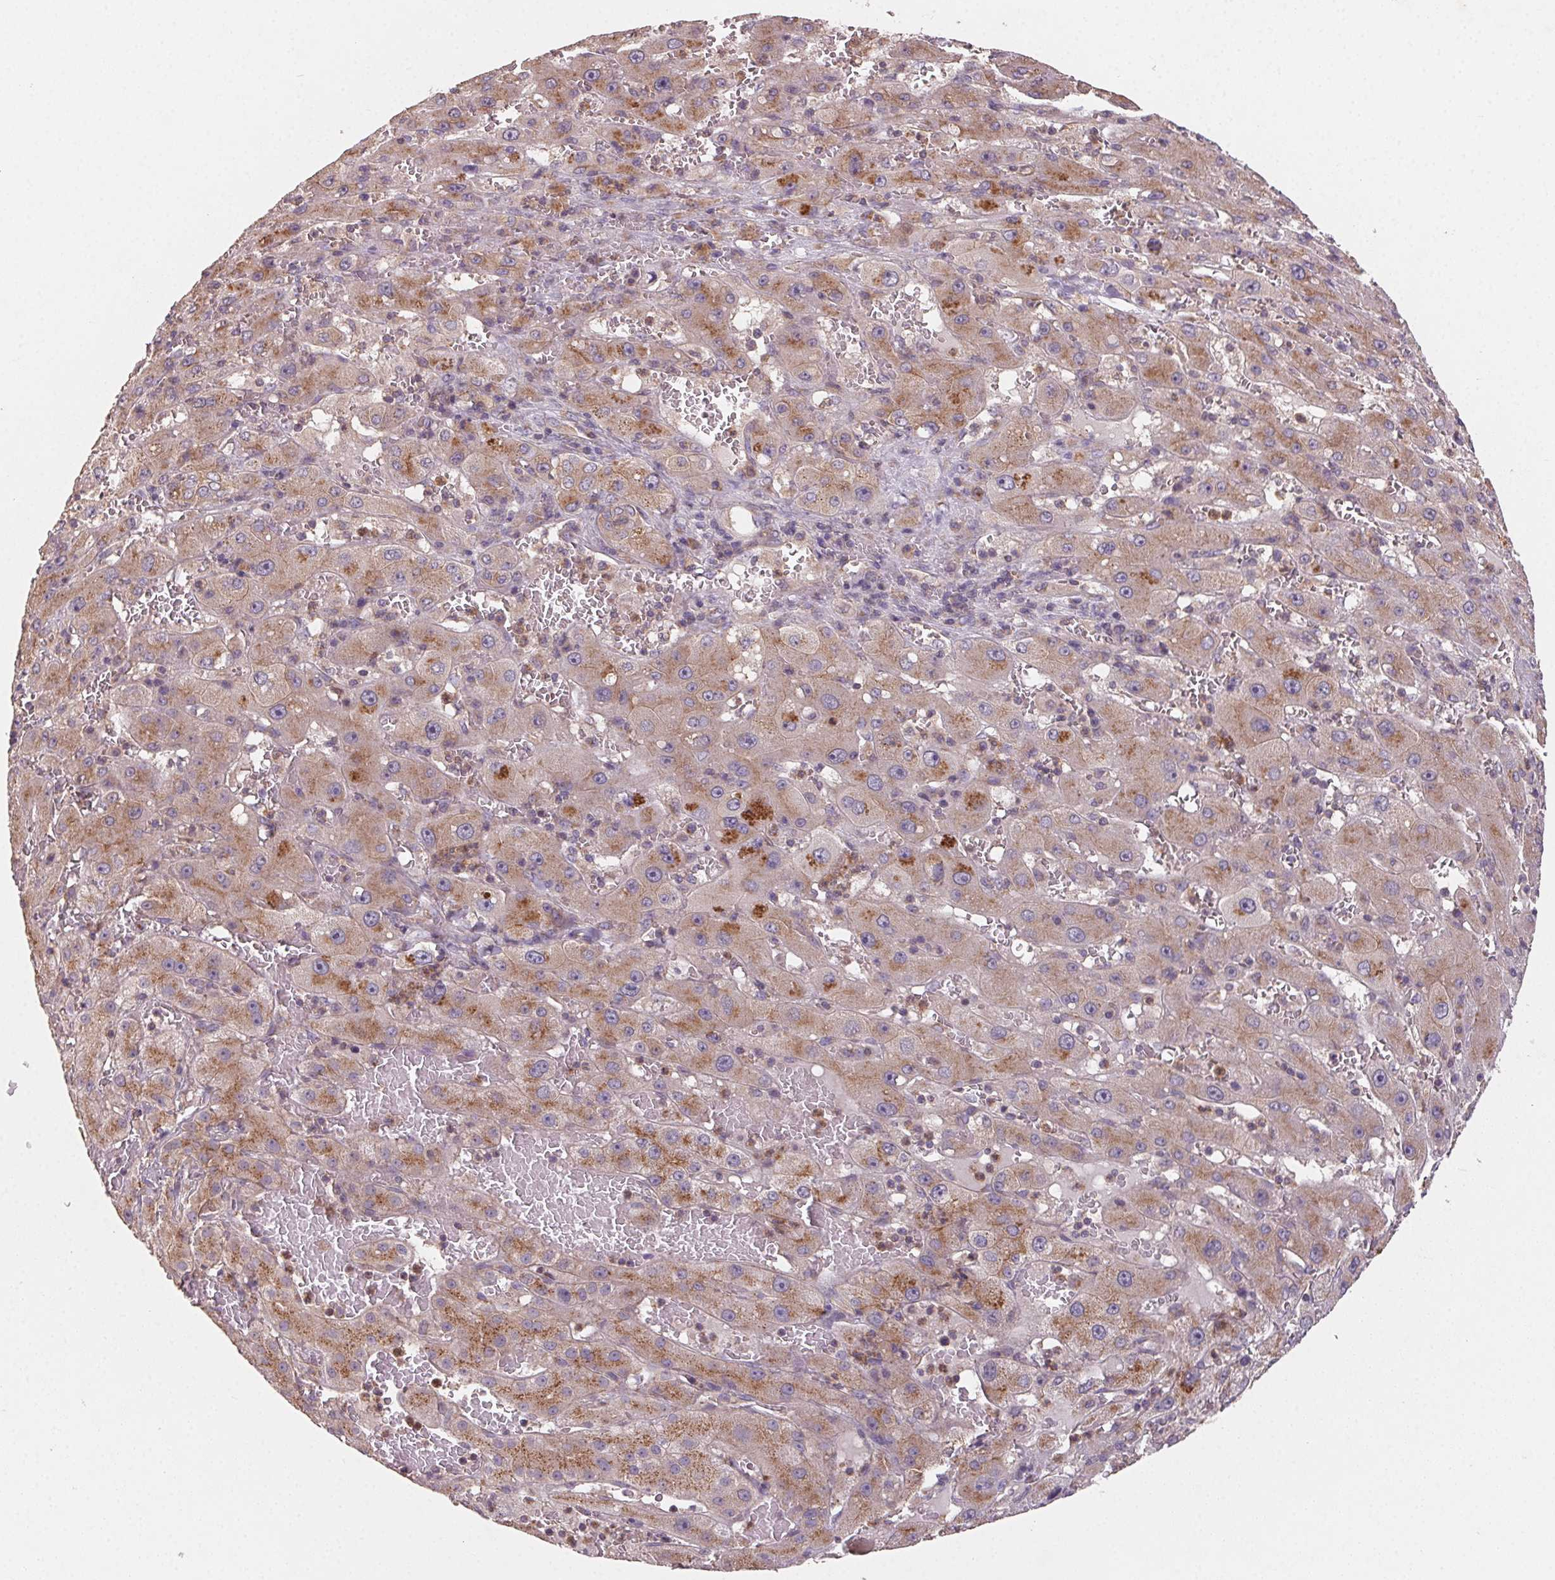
{"staining": {"intensity": "moderate", "quantity": "25%-75%", "location": "cytoplasmic/membranous"}, "tissue": "liver cancer", "cell_type": "Tumor cells", "image_type": "cancer", "snomed": [{"axis": "morphology", "description": "Carcinoma, Hepatocellular, NOS"}, {"axis": "topography", "description": "Liver"}], "caption": "Immunohistochemical staining of human liver cancer shows medium levels of moderate cytoplasmic/membranous protein expression in approximately 25%-75% of tumor cells.", "gene": "AP1S1", "patient": {"sex": "female", "age": 73}}